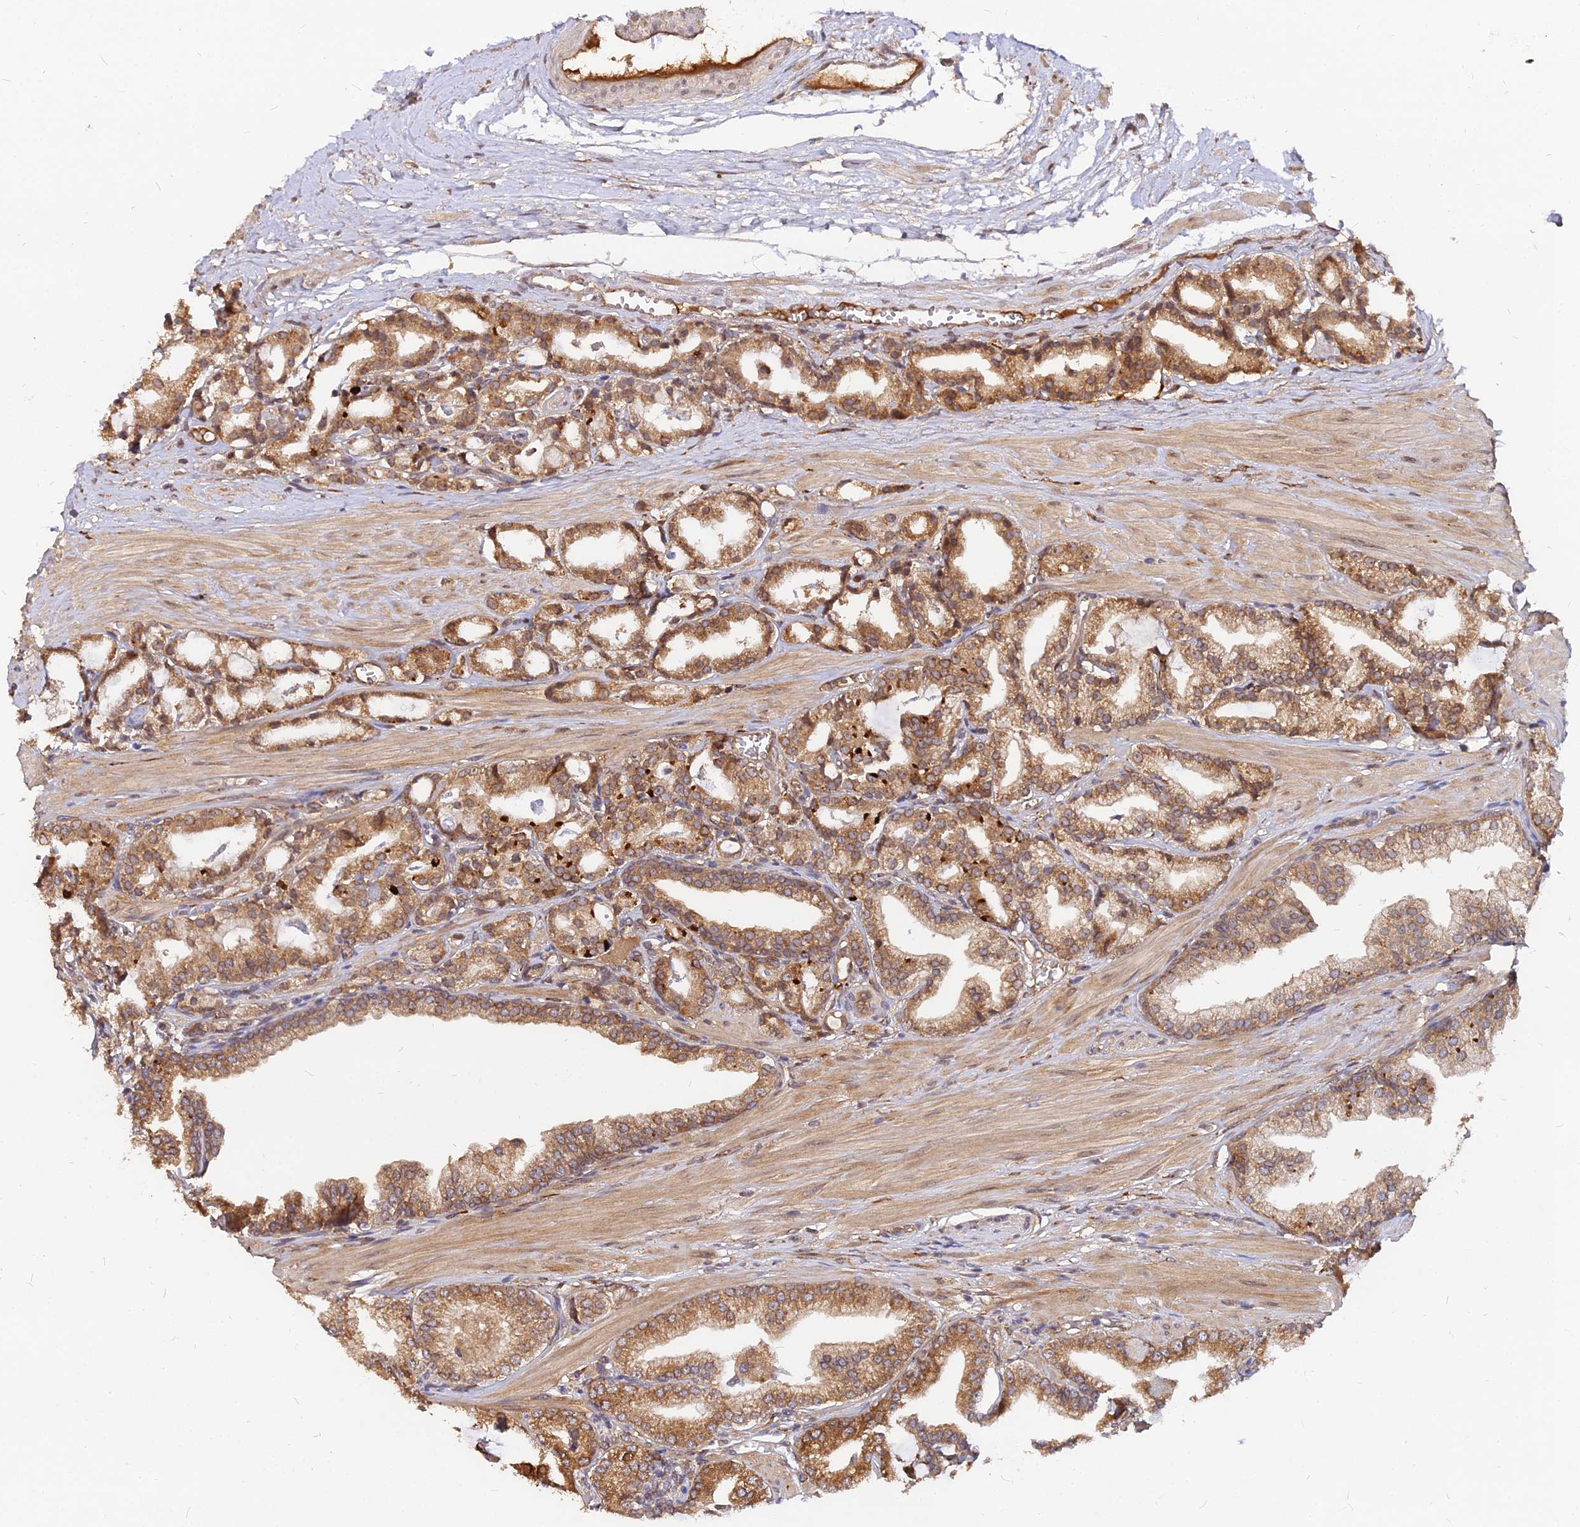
{"staining": {"intensity": "strong", "quantity": ">75%", "location": "cytoplasmic/membranous"}, "tissue": "prostate cancer", "cell_type": "Tumor cells", "image_type": "cancer", "snomed": [{"axis": "morphology", "description": "Adenocarcinoma, High grade"}, {"axis": "topography", "description": "Prostate"}], "caption": "IHC of prostate high-grade adenocarcinoma demonstrates high levels of strong cytoplasmic/membranous expression in about >75% of tumor cells.", "gene": "PDE4D", "patient": {"sex": "male", "age": 71}}